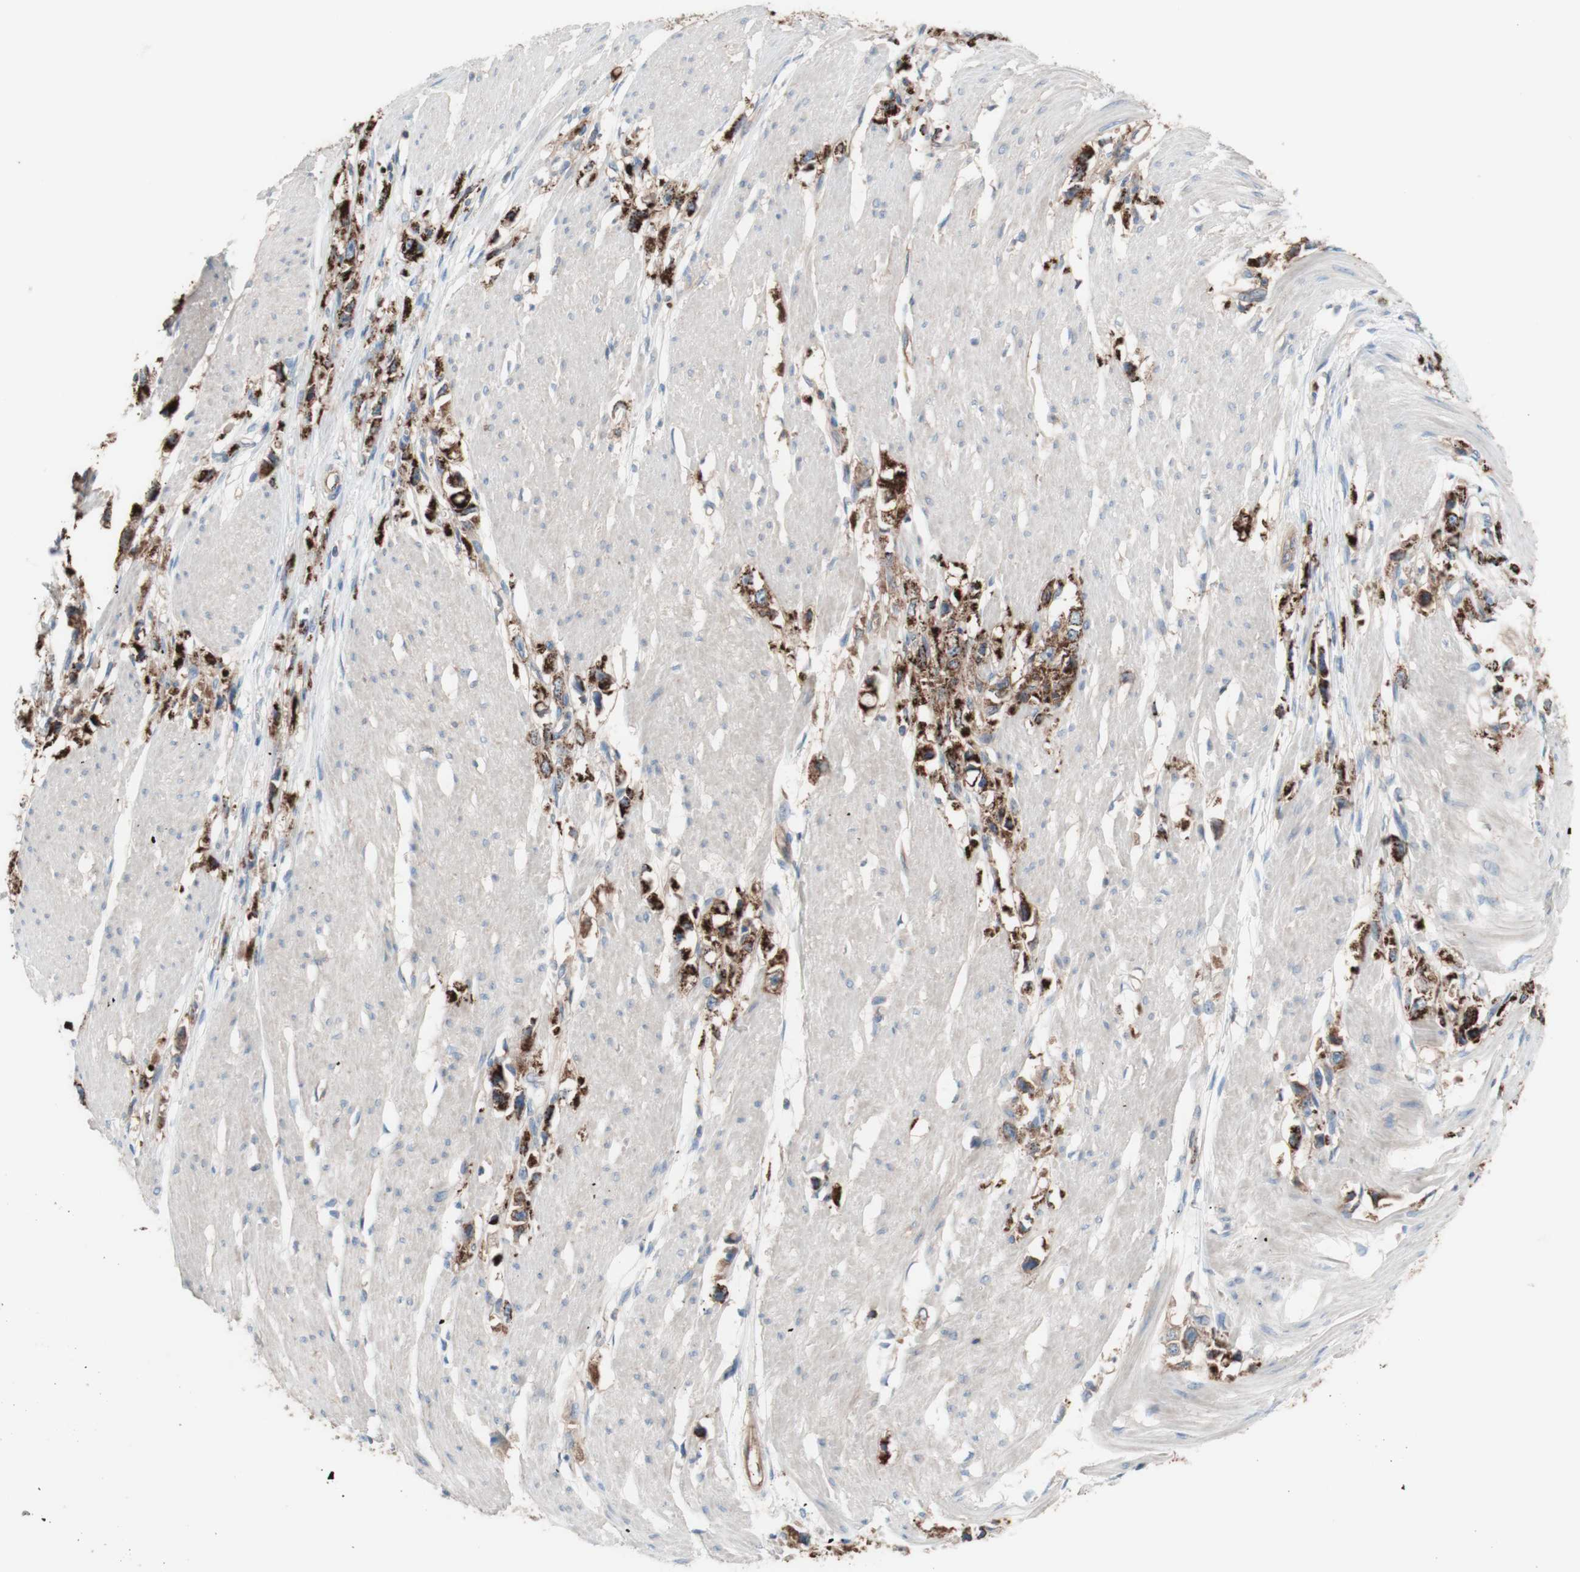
{"staining": {"intensity": "strong", "quantity": "25%-75%", "location": "cytoplasmic/membranous"}, "tissue": "stomach cancer", "cell_type": "Tumor cells", "image_type": "cancer", "snomed": [{"axis": "morphology", "description": "Adenocarcinoma, NOS"}, {"axis": "topography", "description": "Stomach"}], "caption": "DAB immunohistochemical staining of stomach adenocarcinoma shows strong cytoplasmic/membranous protein expression in approximately 25%-75% of tumor cells. Nuclei are stained in blue.", "gene": "CD46", "patient": {"sex": "female", "age": 59}}